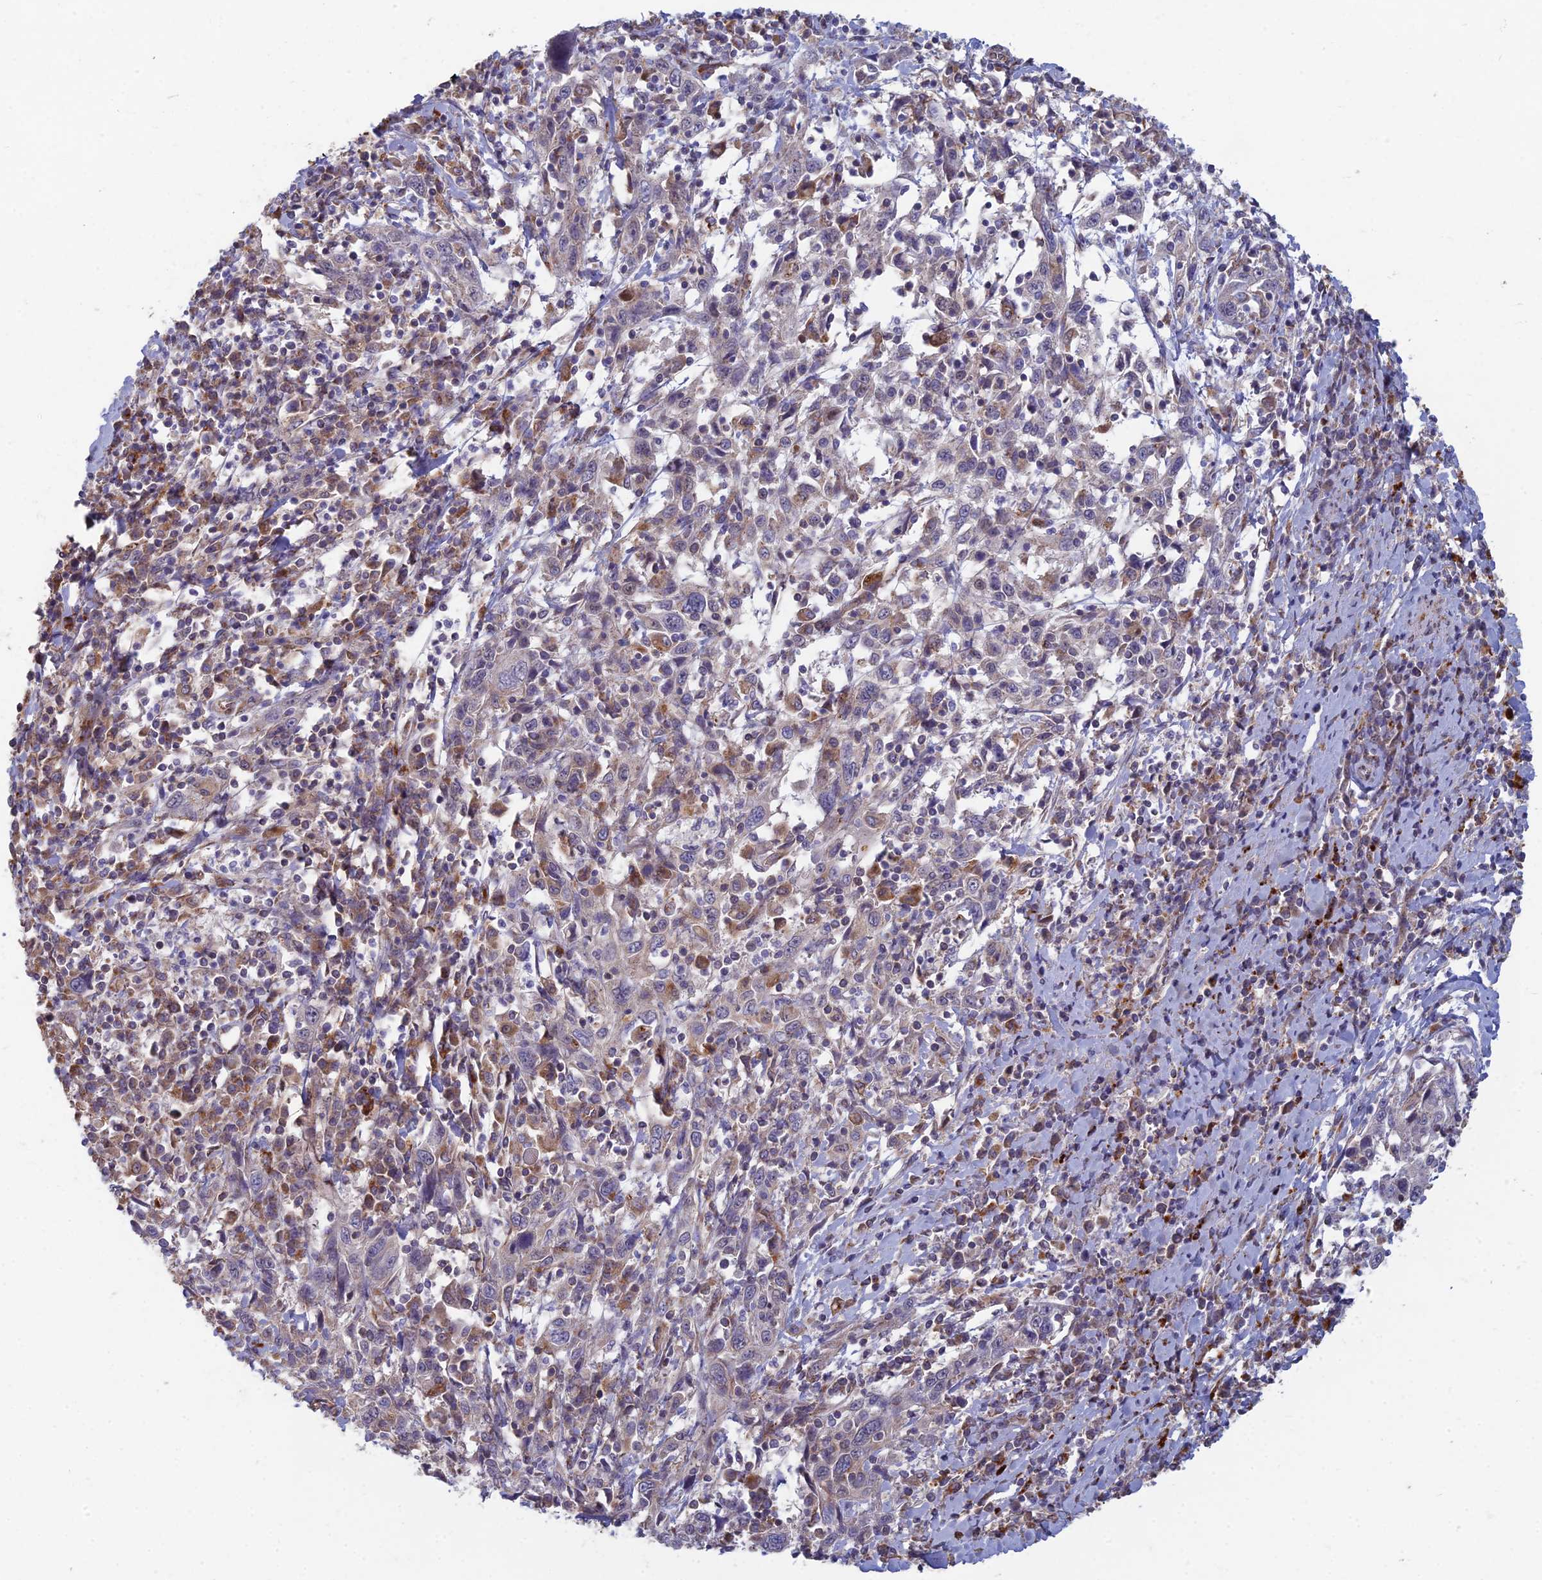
{"staining": {"intensity": "weak", "quantity": "<25%", "location": "cytoplasmic/membranous"}, "tissue": "cervical cancer", "cell_type": "Tumor cells", "image_type": "cancer", "snomed": [{"axis": "morphology", "description": "Squamous cell carcinoma, NOS"}, {"axis": "topography", "description": "Cervix"}], "caption": "Image shows no protein positivity in tumor cells of squamous cell carcinoma (cervical) tissue.", "gene": "FOXS1", "patient": {"sex": "female", "age": 46}}